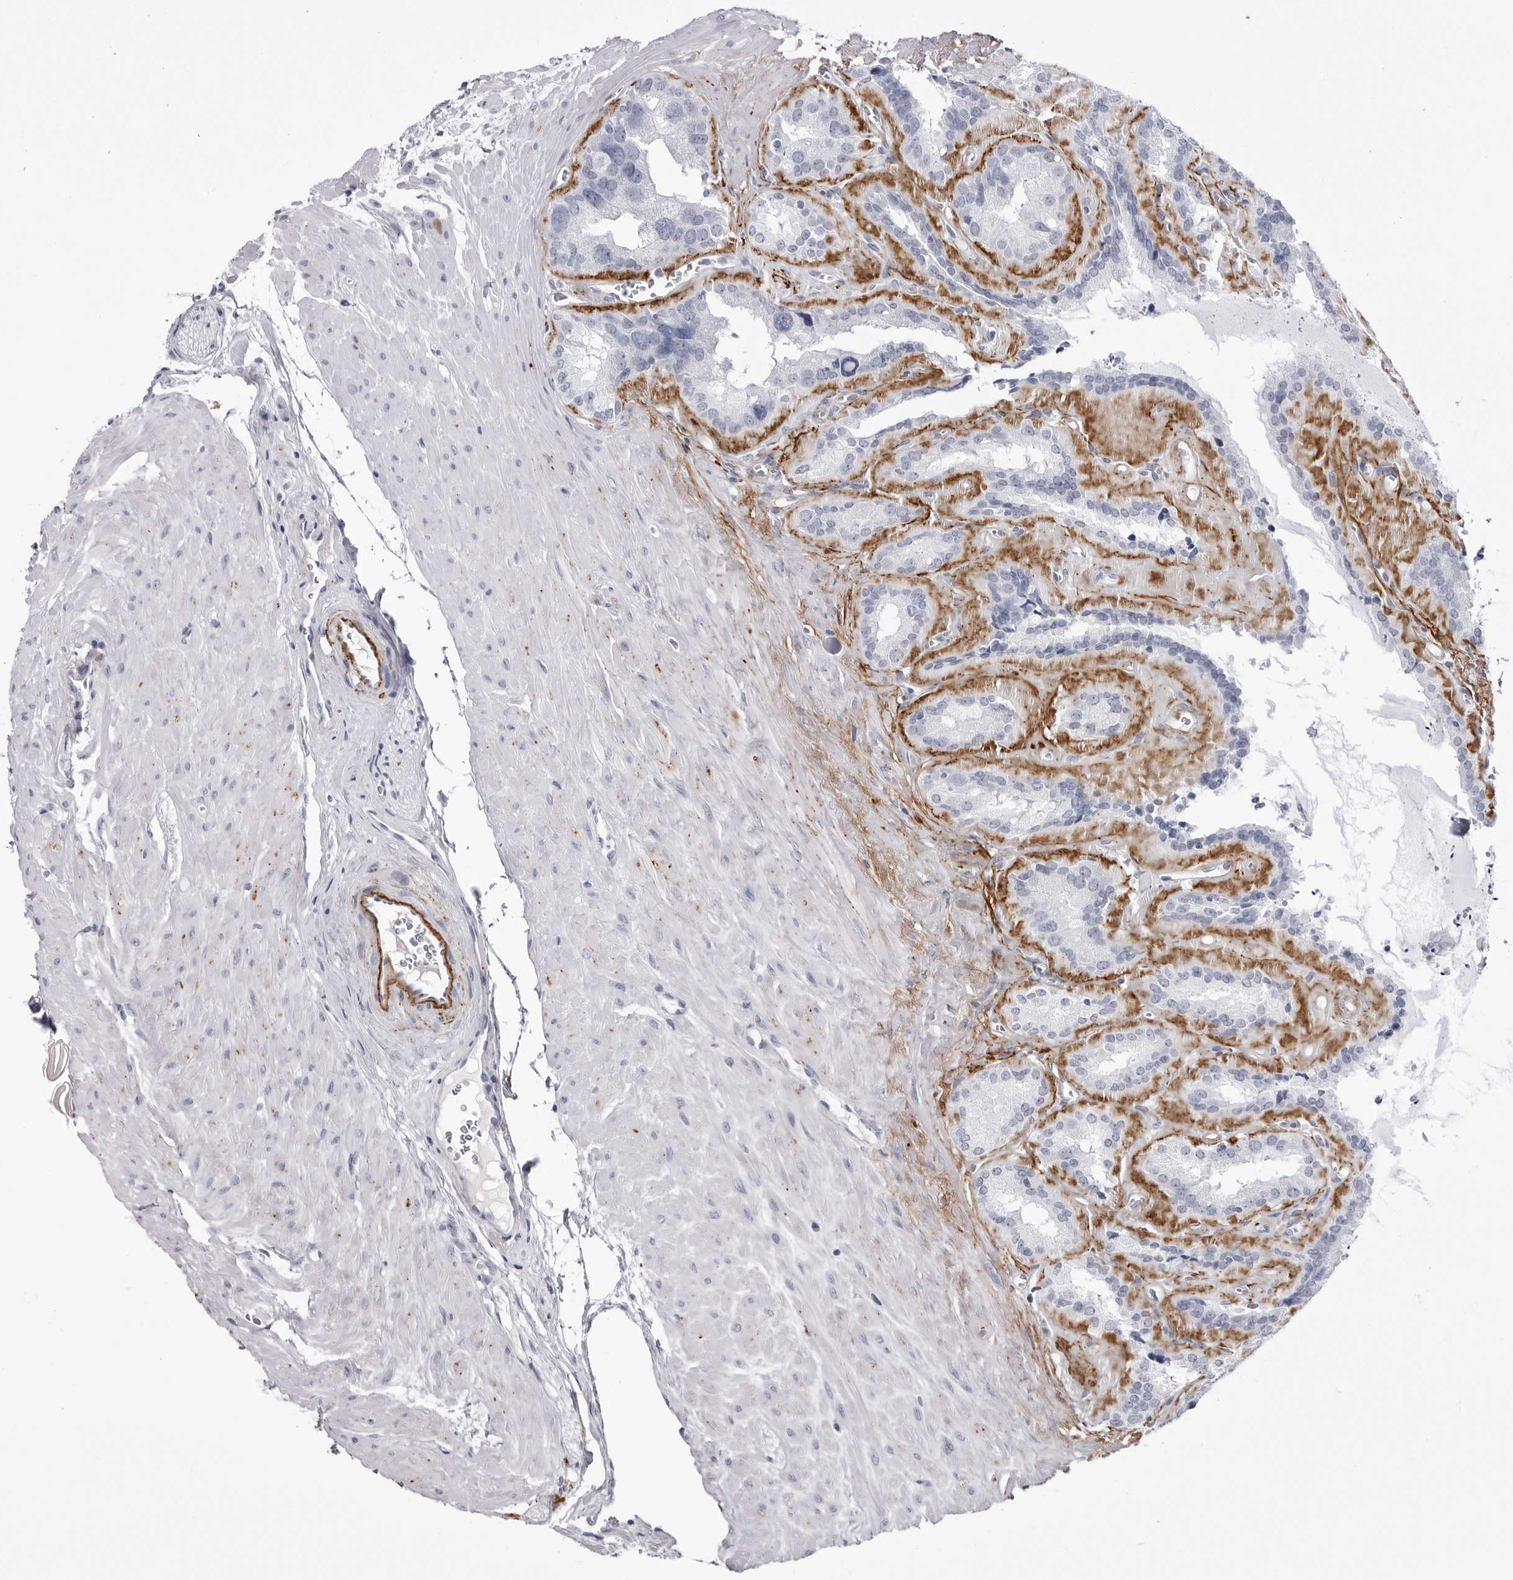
{"staining": {"intensity": "negative", "quantity": "none", "location": "none"}, "tissue": "seminal vesicle", "cell_type": "Glandular cells", "image_type": "normal", "snomed": [{"axis": "morphology", "description": "Normal tissue, NOS"}, {"axis": "topography", "description": "Prostate"}, {"axis": "topography", "description": "Seminal veicle"}], "caption": "Glandular cells show no significant staining in unremarkable seminal vesicle. (Stains: DAB immunohistochemistry with hematoxylin counter stain, Microscopy: brightfield microscopy at high magnification).", "gene": "COL26A1", "patient": {"sex": "male", "age": 59}}